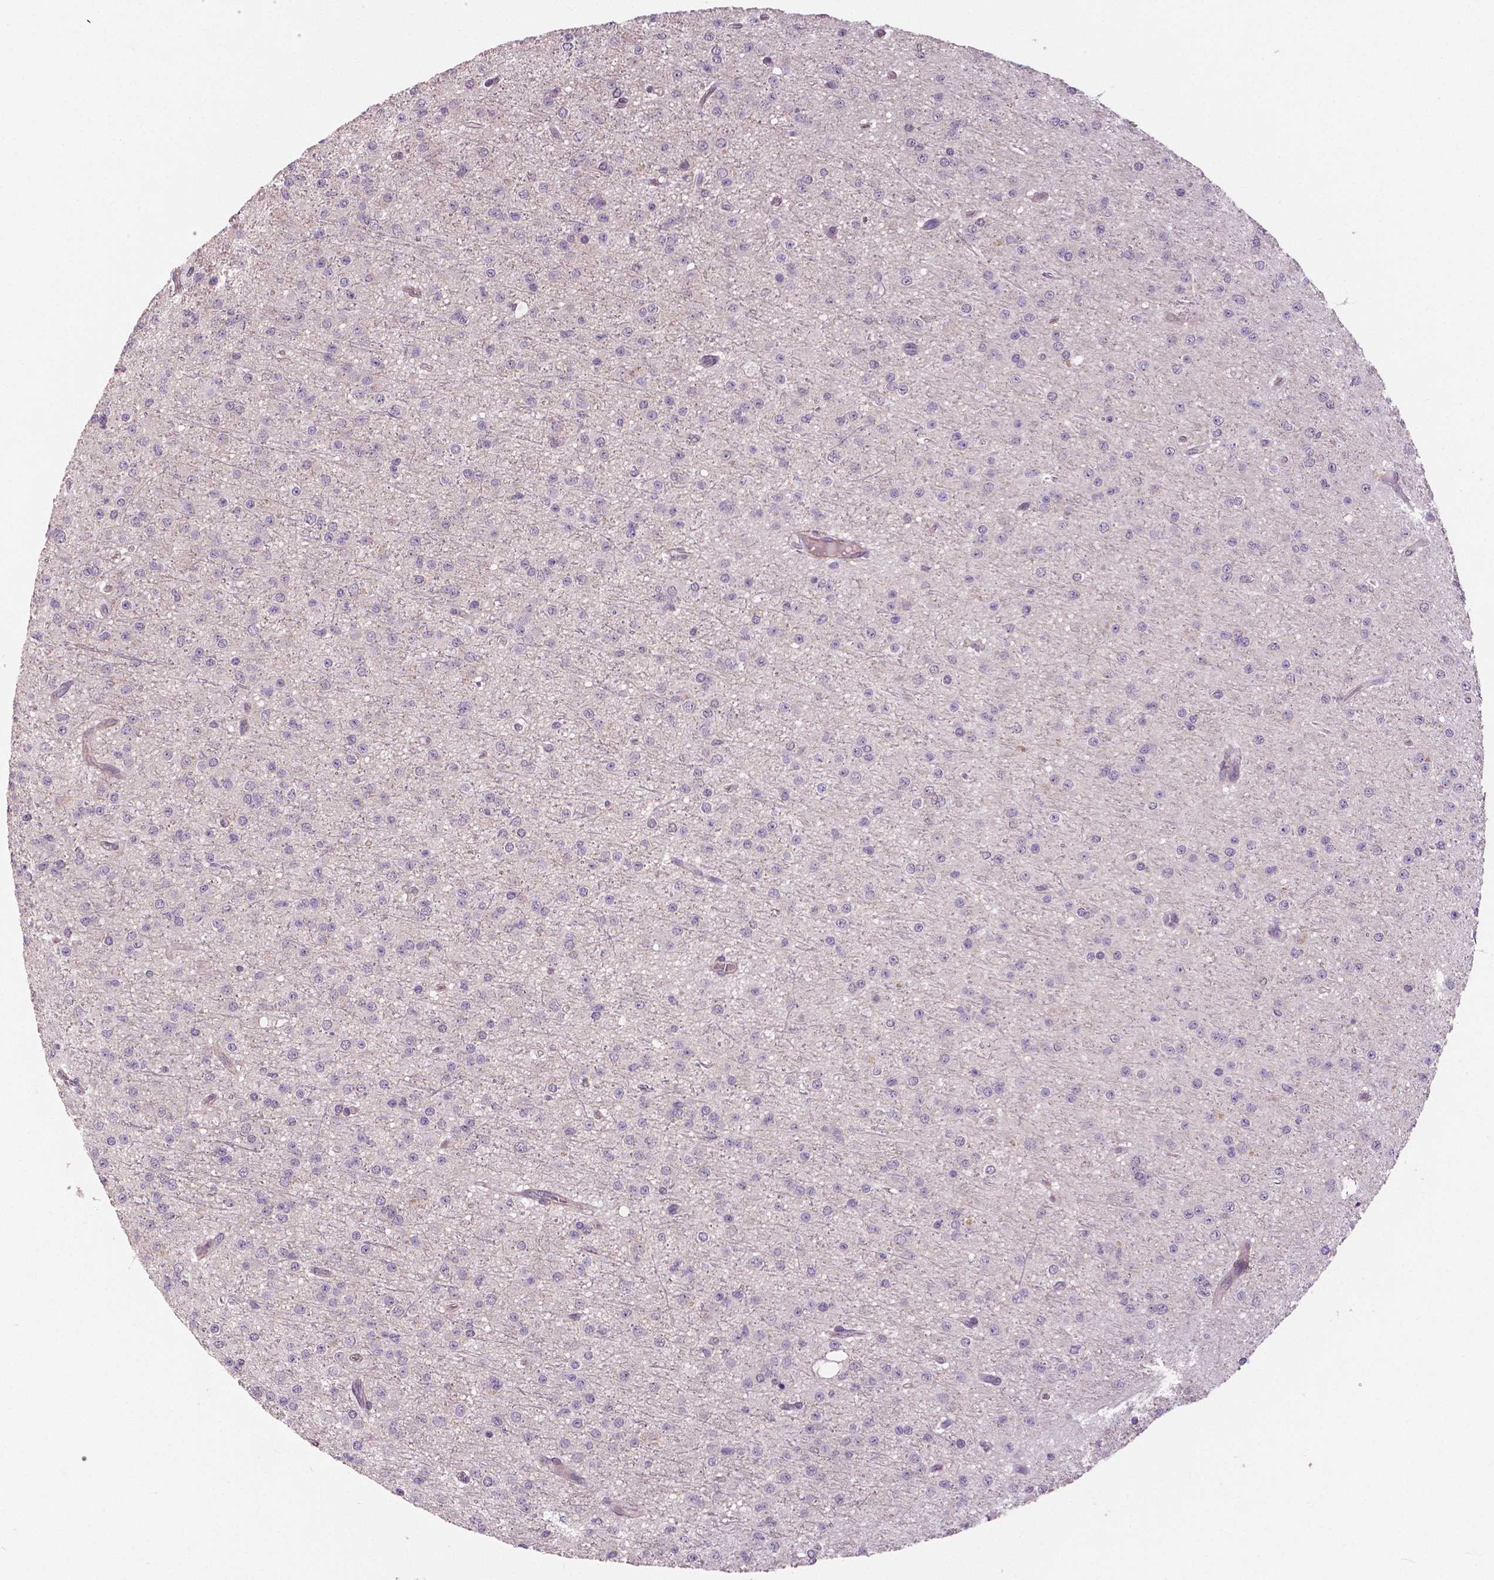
{"staining": {"intensity": "negative", "quantity": "none", "location": "none"}, "tissue": "glioma", "cell_type": "Tumor cells", "image_type": "cancer", "snomed": [{"axis": "morphology", "description": "Glioma, malignant, Low grade"}, {"axis": "topography", "description": "Brain"}], "caption": "High power microscopy histopathology image of an IHC image of malignant glioma (low-grade), revealing no significant positivity in tumor cells.", "gene": "FLT1", "patient": {"sex": "male", "age": 27}}